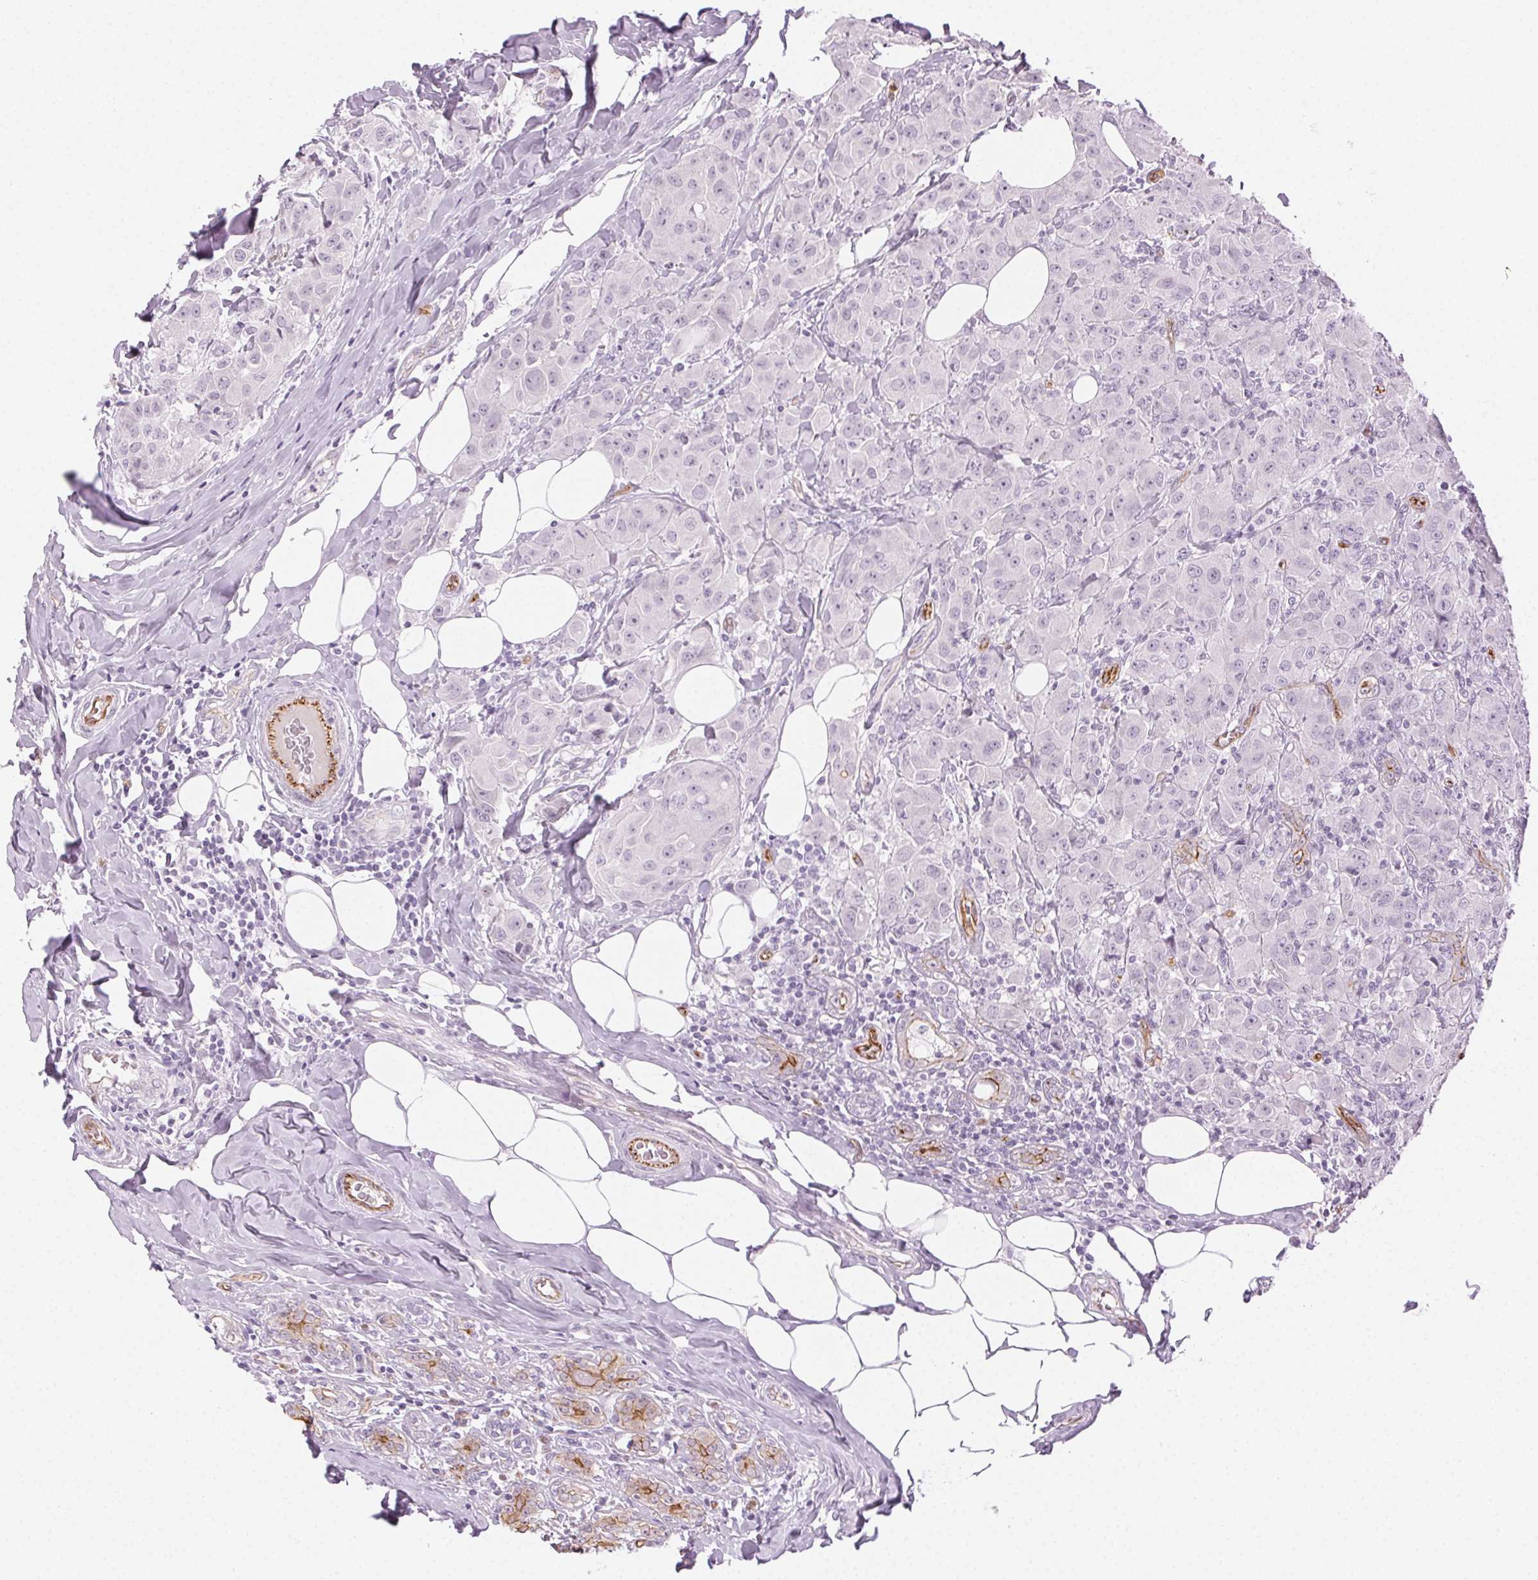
{"staining": {"intensity": "negative", "quantity": "none", "location": "none"}, "tissue": "breast cancer", "cell_type": "Tumor cells", "image_type": "cancer", "snomed": [{"axis": "morphology", "description": "Normal tissue, NOS"}, {"axis": "morphology", "description": "Duct carcinoma"}, {"axis": "topography", "description": "Breast"}], "caption": "A high-resolution photomicrograph shows IHC staining of invasive ductal carcinoma (breast), which displays no significant staining in tumor cells.", "gene": "AIF1L", "patient": {"sex": "female", "age": 43}}